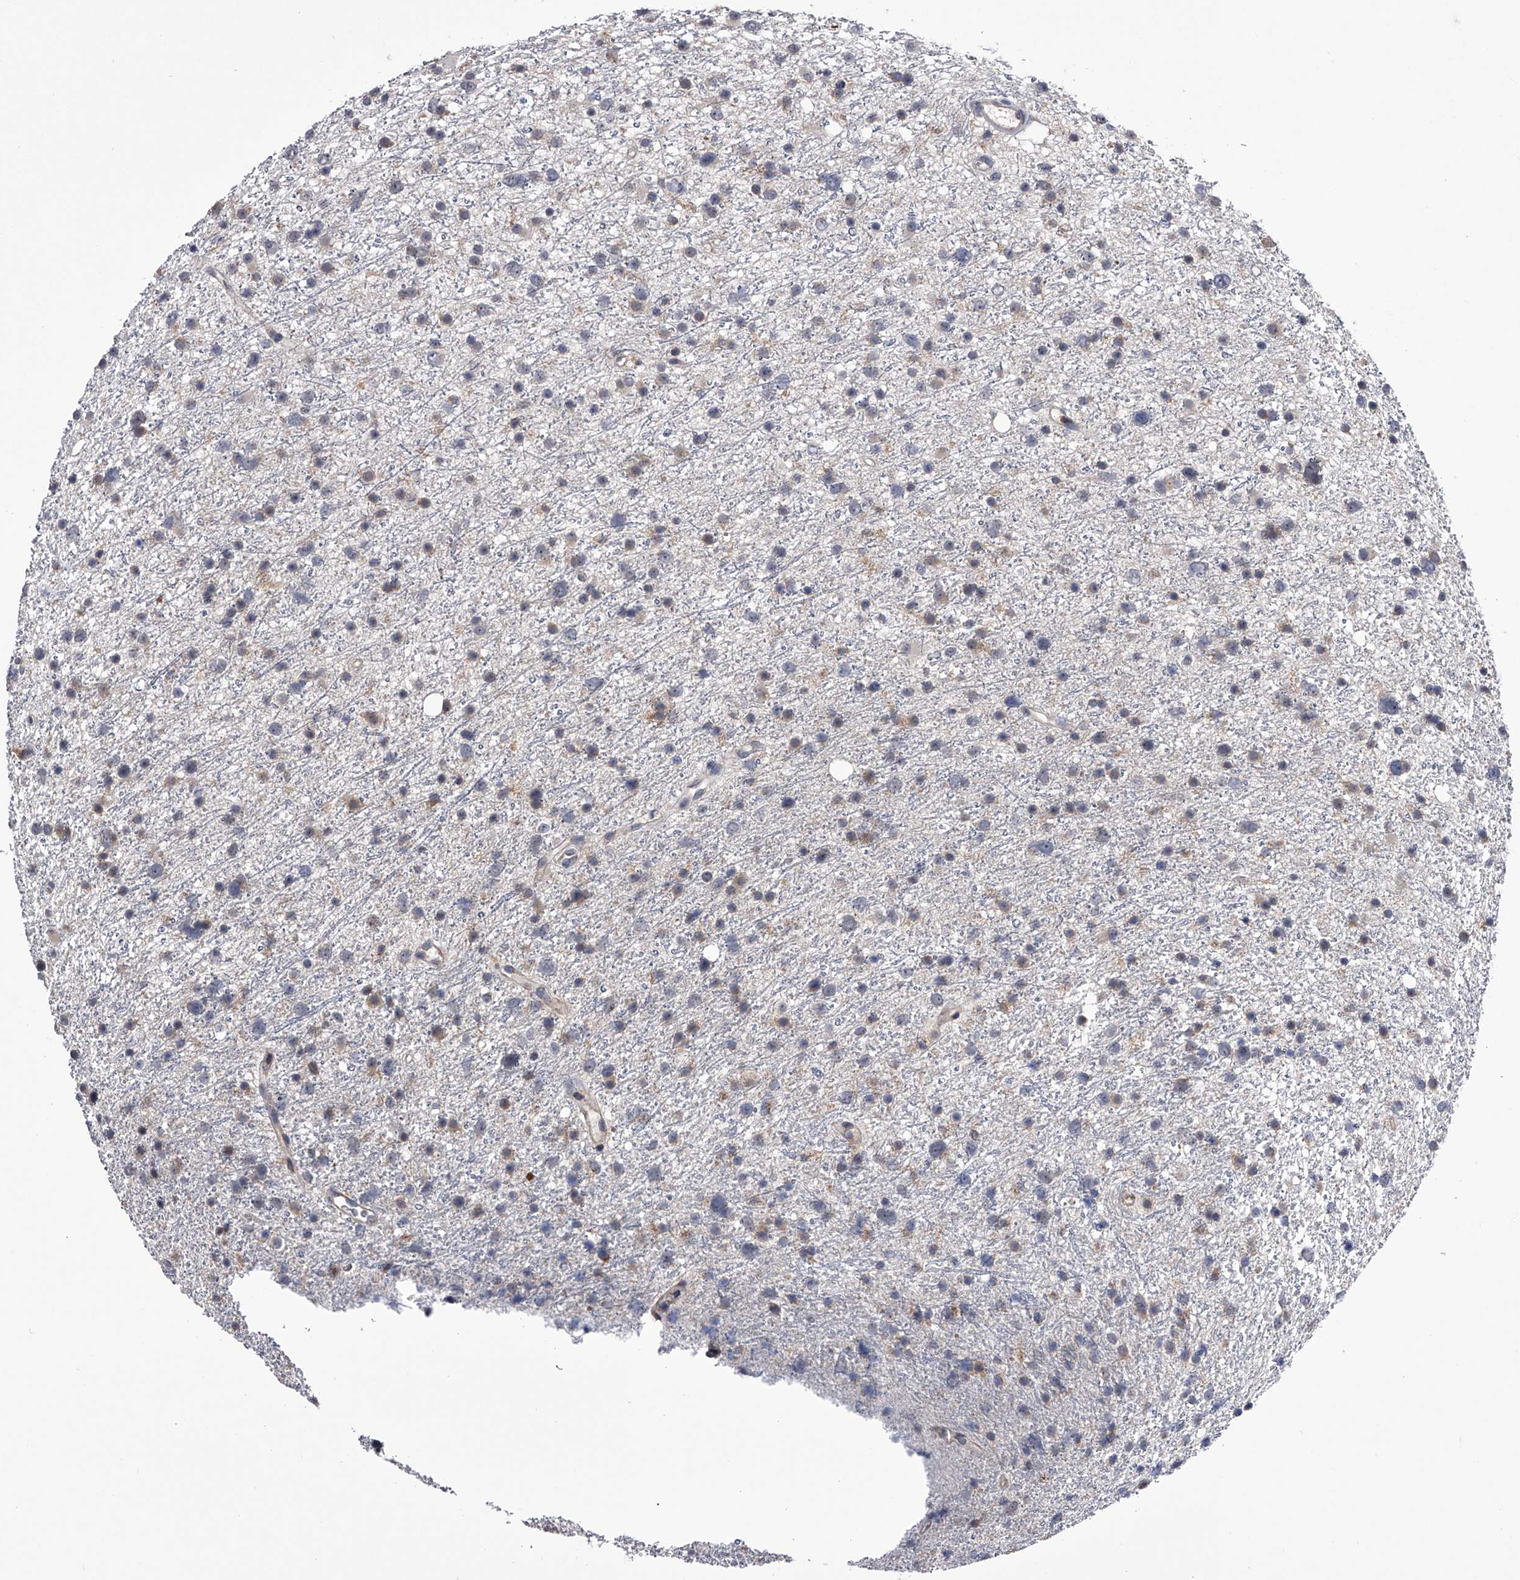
{"staining": {"intensity": "negative", "quantity": "none", "location": "none"}, "tissue": "glioma", "cell_type": "Tumor cells", "image_type": "cancer", "snomed": [{"axis": "morphology", "description": "Glioma, malignant, Low grade"}, {"axis": "topography", "description": "Cerebral cortex"}], "caption": "High power microscopy photomicrograph of an IHC image of glioma, revealing no significant staining in tumor cells.", "gene": "PAN3", "patient": {"sex": "female", "age": 39}}